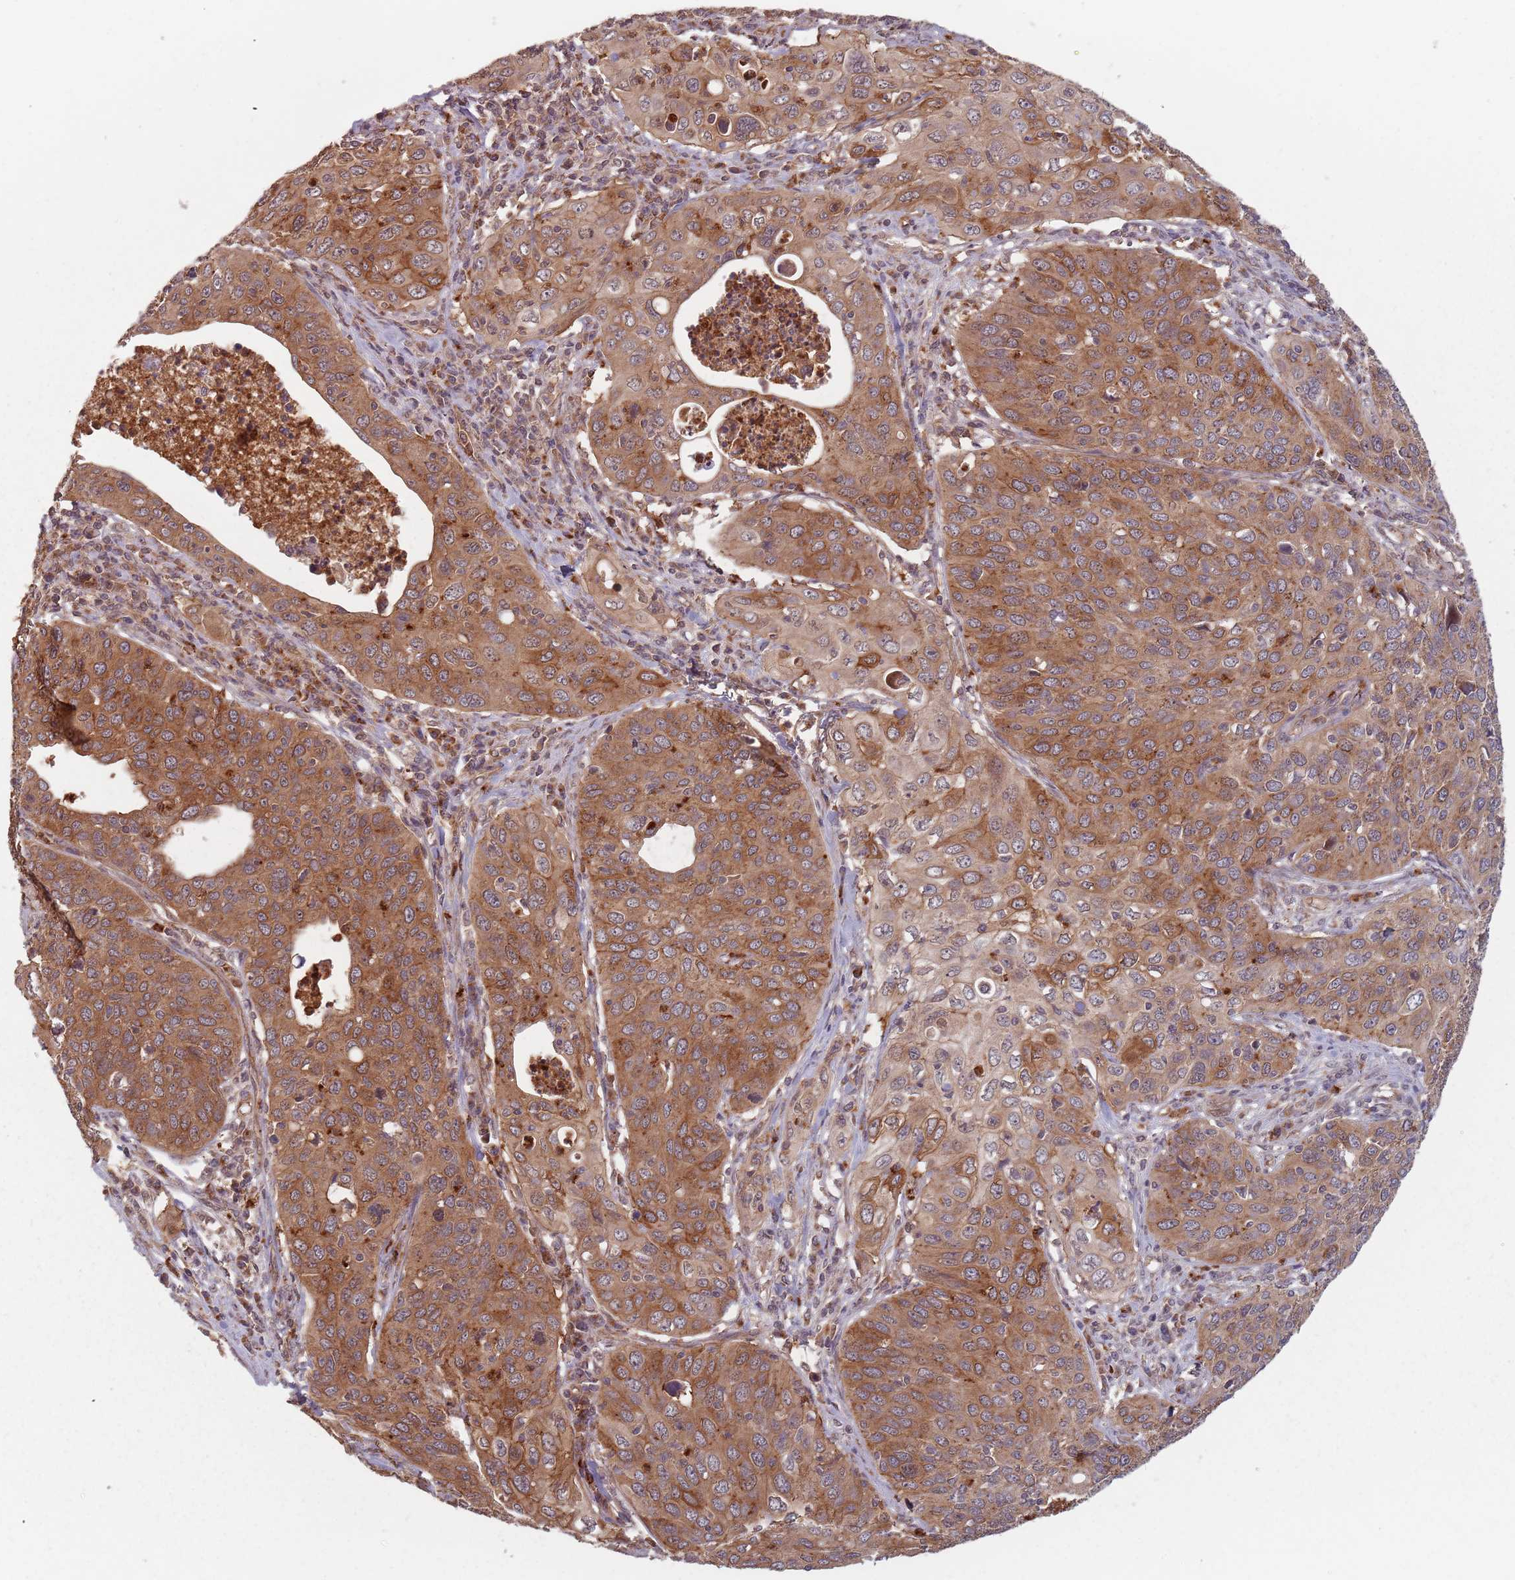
{"staining": {"intensity": "strong", "quantity": ">75%", "location": "cytoplasmic/membranous"}, "tissue": "cervical cancer", "cell_type": "Tumor cells", "image_type": "cancer", "snomed": [{"axis": "morphology", "description": "Squamous cell carcinoma, NOS"}, {"axis": "topography", "description": "Cervix"}], "caption": "This is an image of immunohistochemistry staining of cervical cancer (squamous cell carcinoma), which shows strong staining in the cytoplasmic/membranous of tumor cells.", "gene": "C3orf14", "patient": {"sex": "female", "age": 36}}